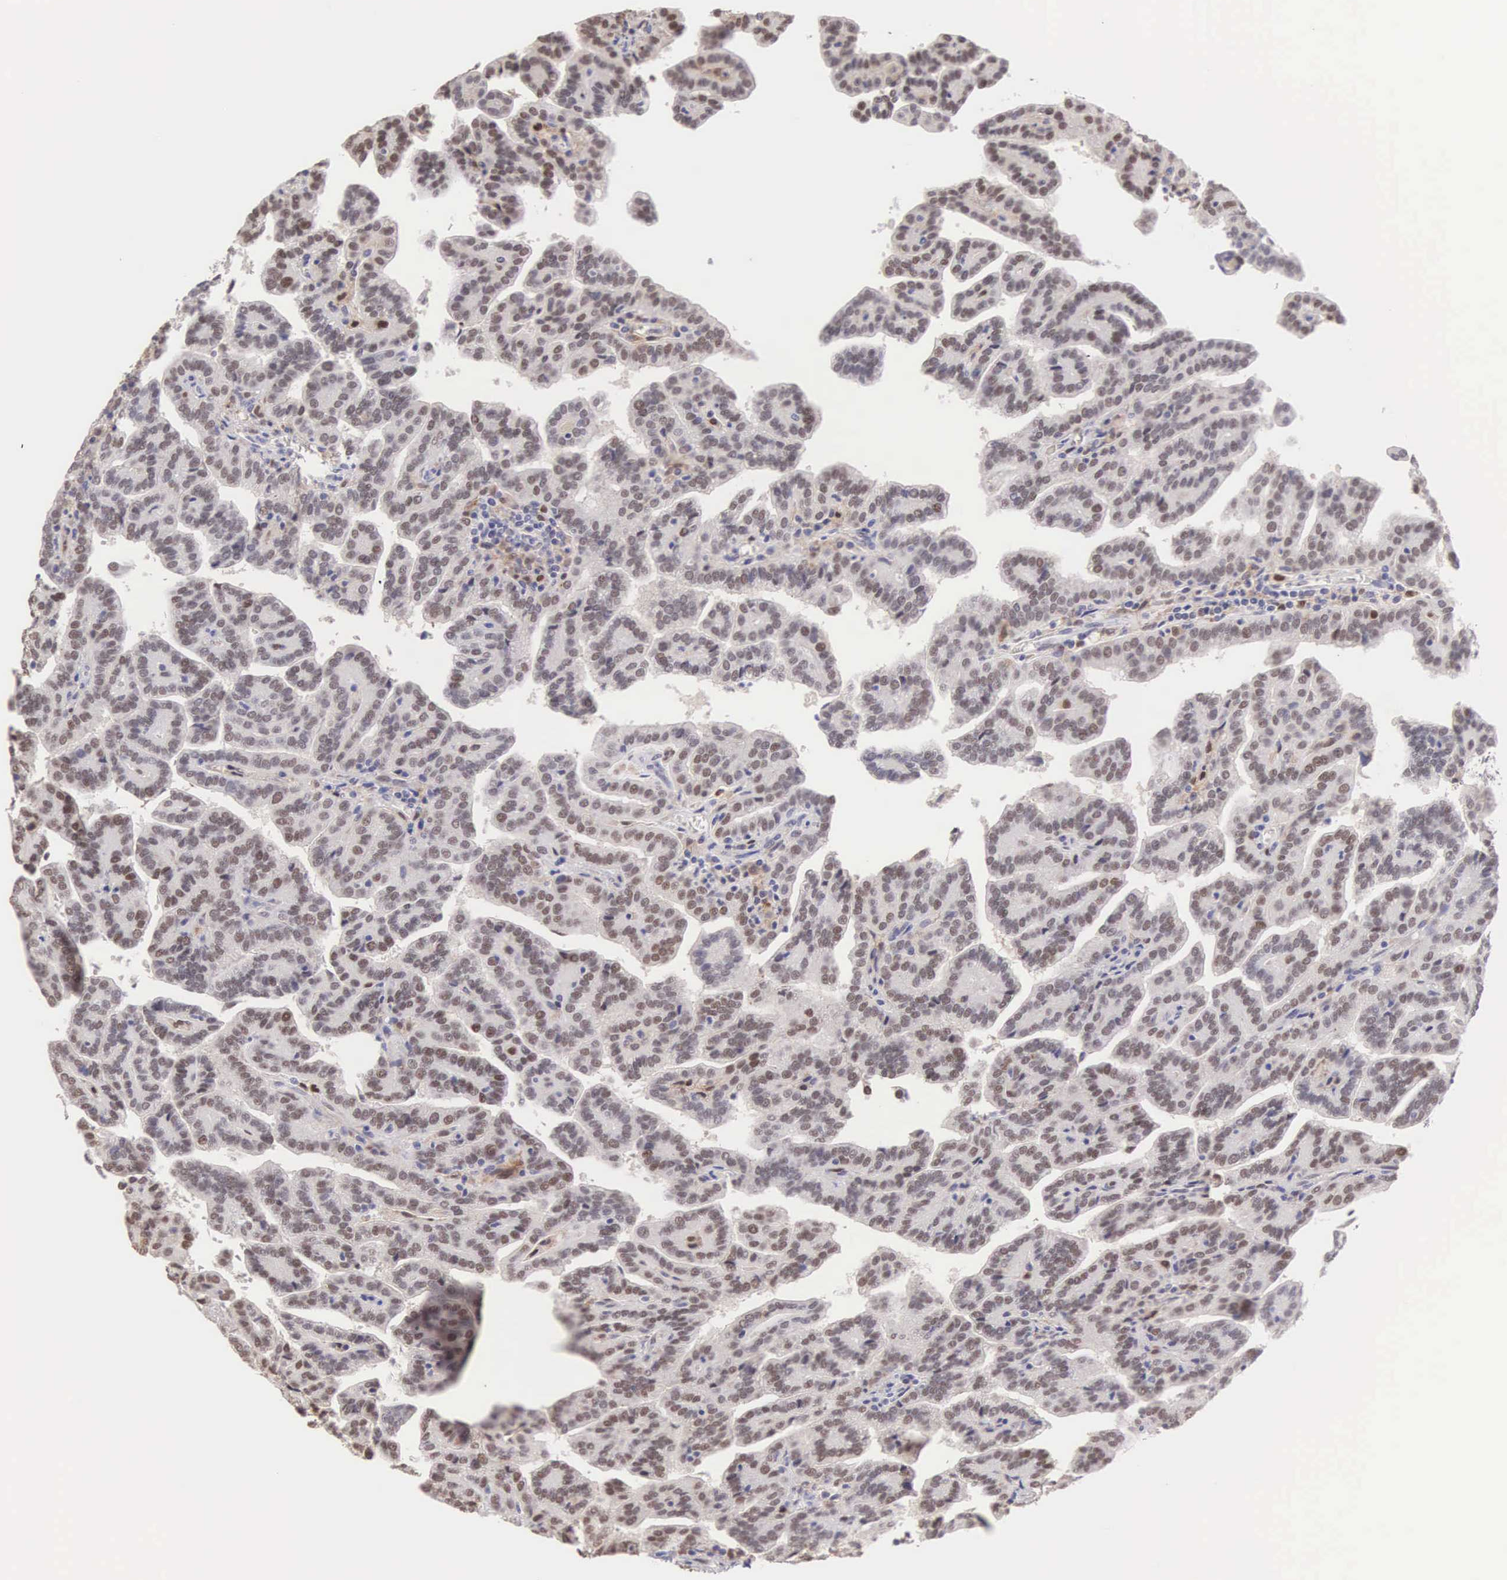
{"staining": {"intensity": "weak", "quantity": "<25%", "location": "nuclear"}, "tissue": "renal cancer", "cell_type": "Tumor cells", "image_type": "cancer", "snomed": [{"axis": "morphology", "description": "Adenocarcinoma, NOS"}, {"axis": "topography", "description": "Kidney"}], "caption": "This is an IHC photomicrograph of renal cancer. There is no staining in tumor cells.", "gene": "GRK3", "patient": {"sex": "male", "age": 61}}